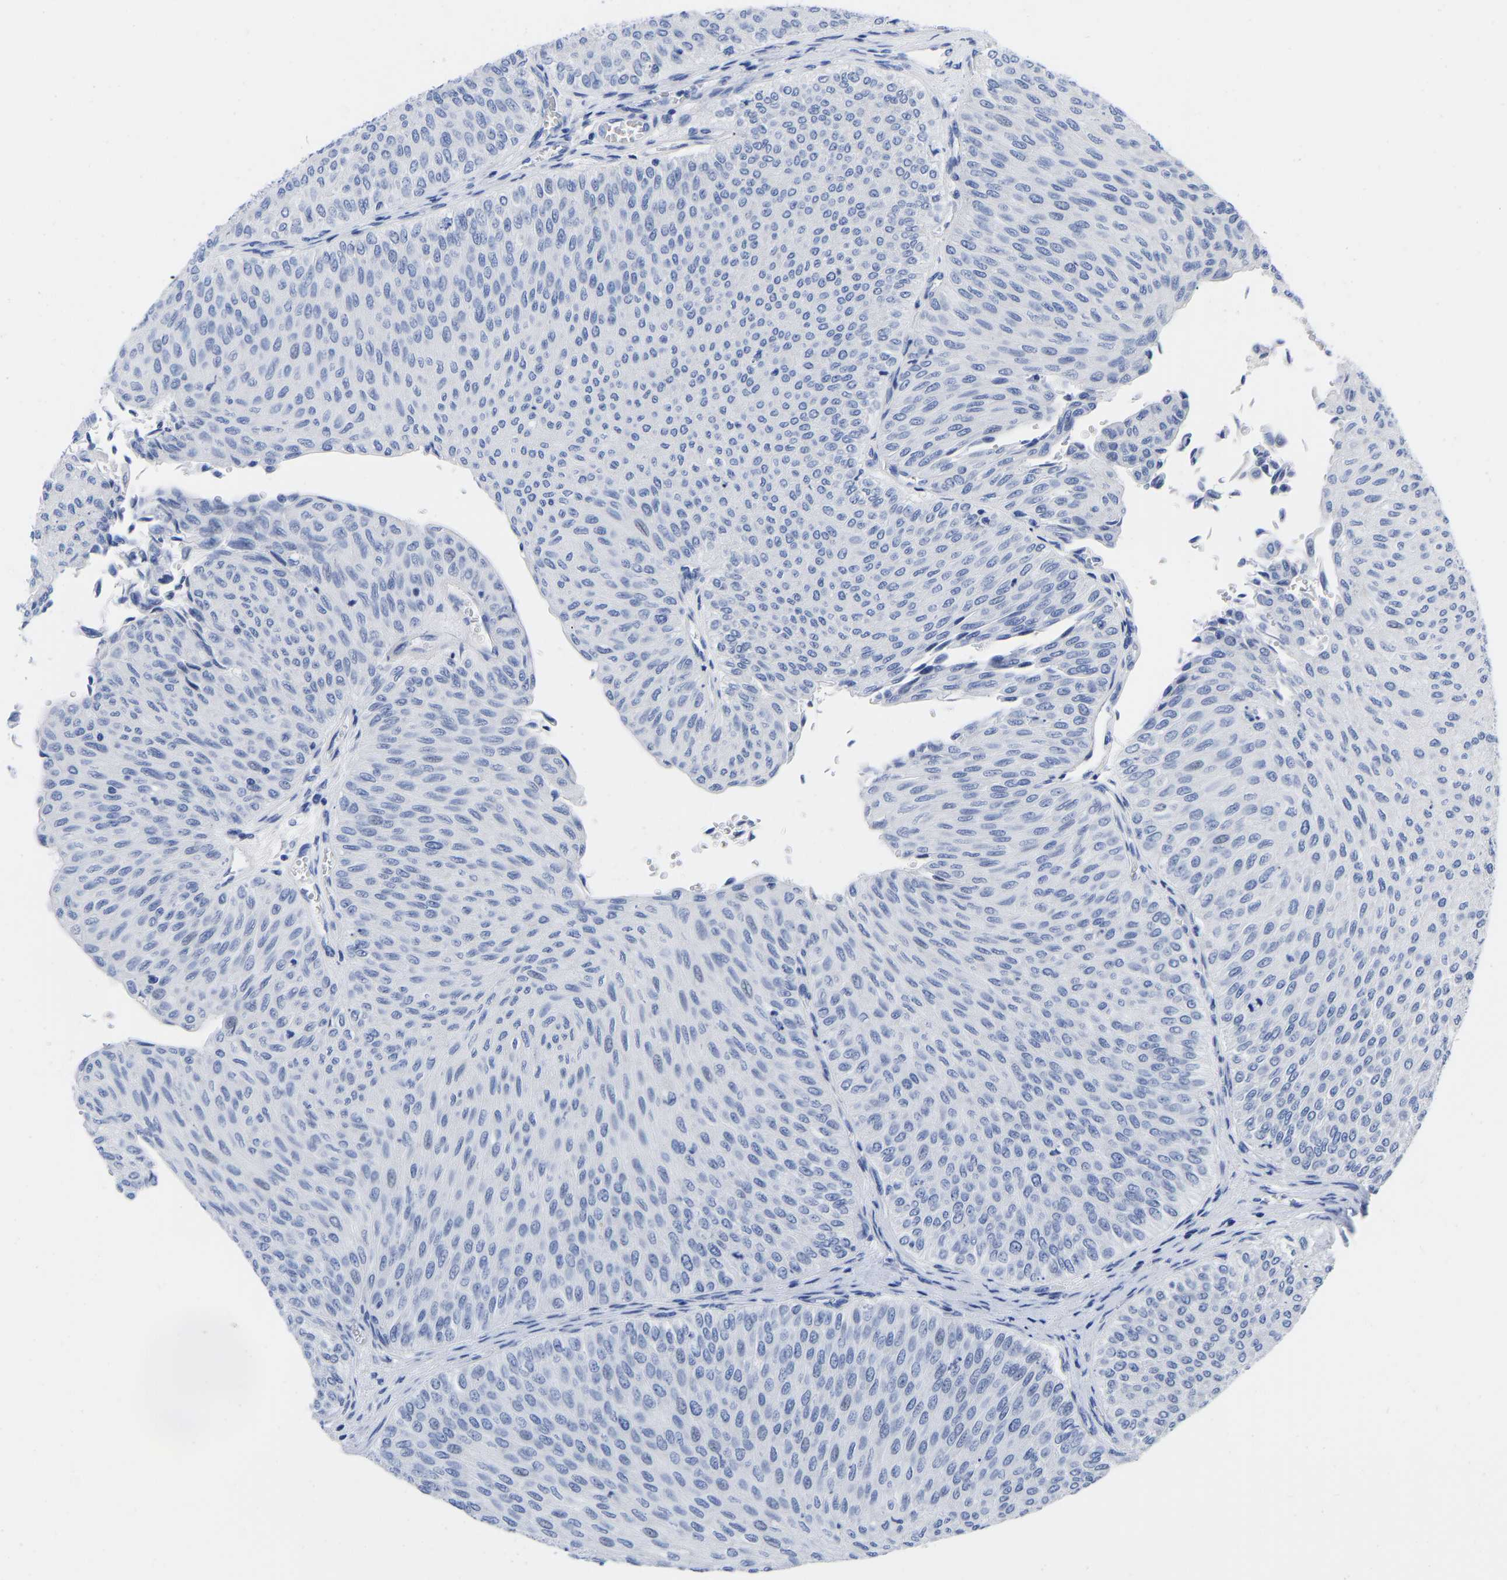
{"staining": {"intensity": "negative", "quantity": "none", "location": "none"}, "tissue": "urothelial cancer", "cell_type": "Tumor cells", "image_type": "cancer", "snomed": [{"axis": "morphology", "description": "Urothelial carcinoma, Low grade"}, {"axis": "topography", "description": "Urinary bladder"}], "caption": "Histopathology image shows no significant protein expression in tumor cells of urothelial carcinoma (low-grade). (IHC, brightfield microscopy, high magnification).", "gene": "GPA33", "patient": {"sex": "male", "age": 78}}